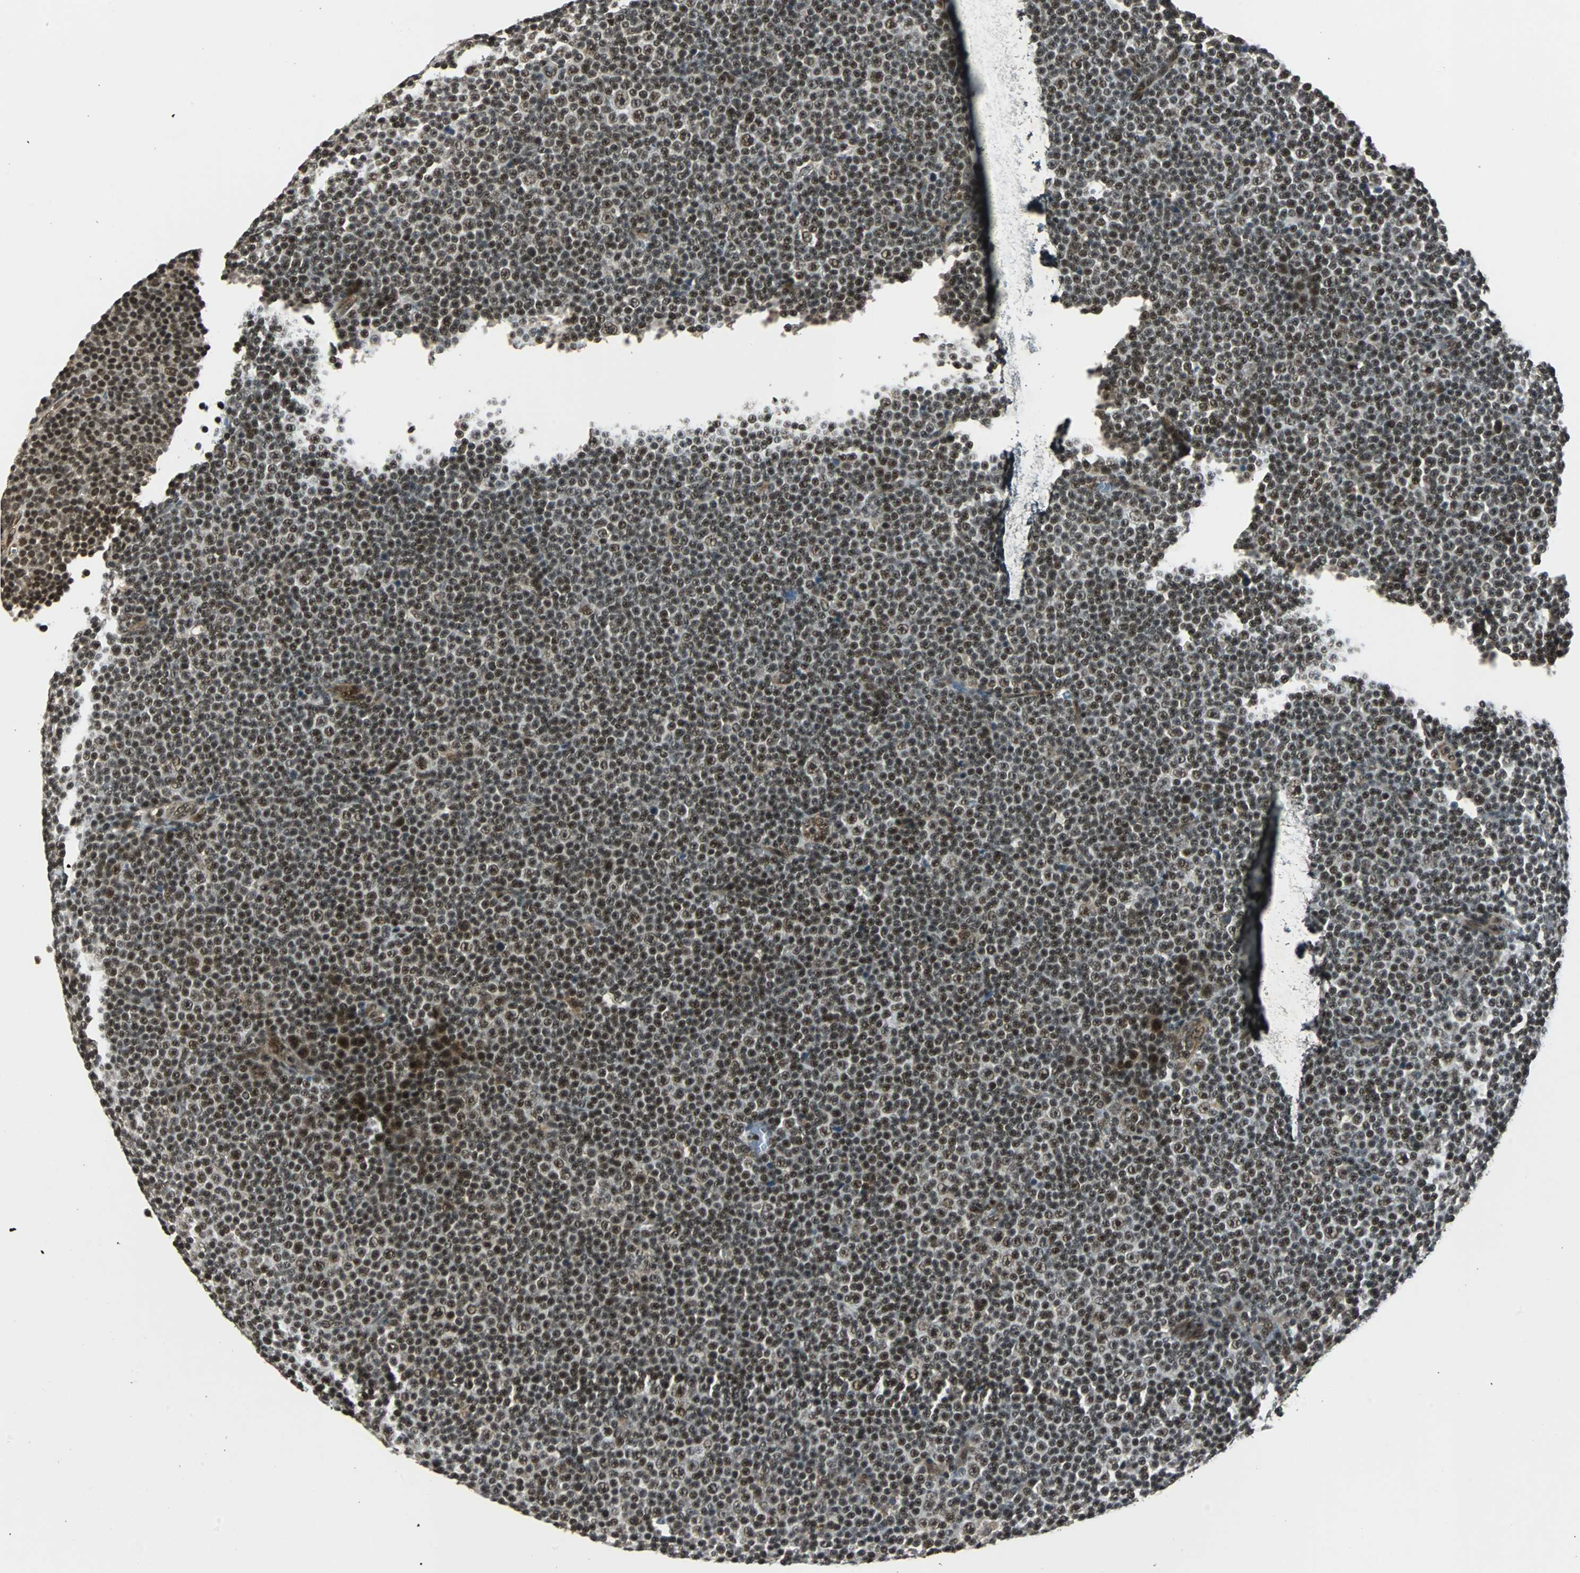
{"staining": {"intensity": "strong", "quantity": ">75%", "location": "nuclear"}, "tissue": "lymphoma", "cell_type": "Tumor cells", "image_type": "cancer", "snomed": [{"axis": "morphology", "description": "Malignant lymphoma, non-Hodgkin's type, Low grade"}, {"axis": "topography", "description": "Lymph node"}], "caption": "IHC image of neoplastic tissue: human lymphoma stained using immunohistochemistry shows high levels of strong protein expression localized specifically in the nuclear of tumor cells, appearing as a nuclear brown color.", "gene": "TAF5", "patient": {"sex": "female", "age": 67}}